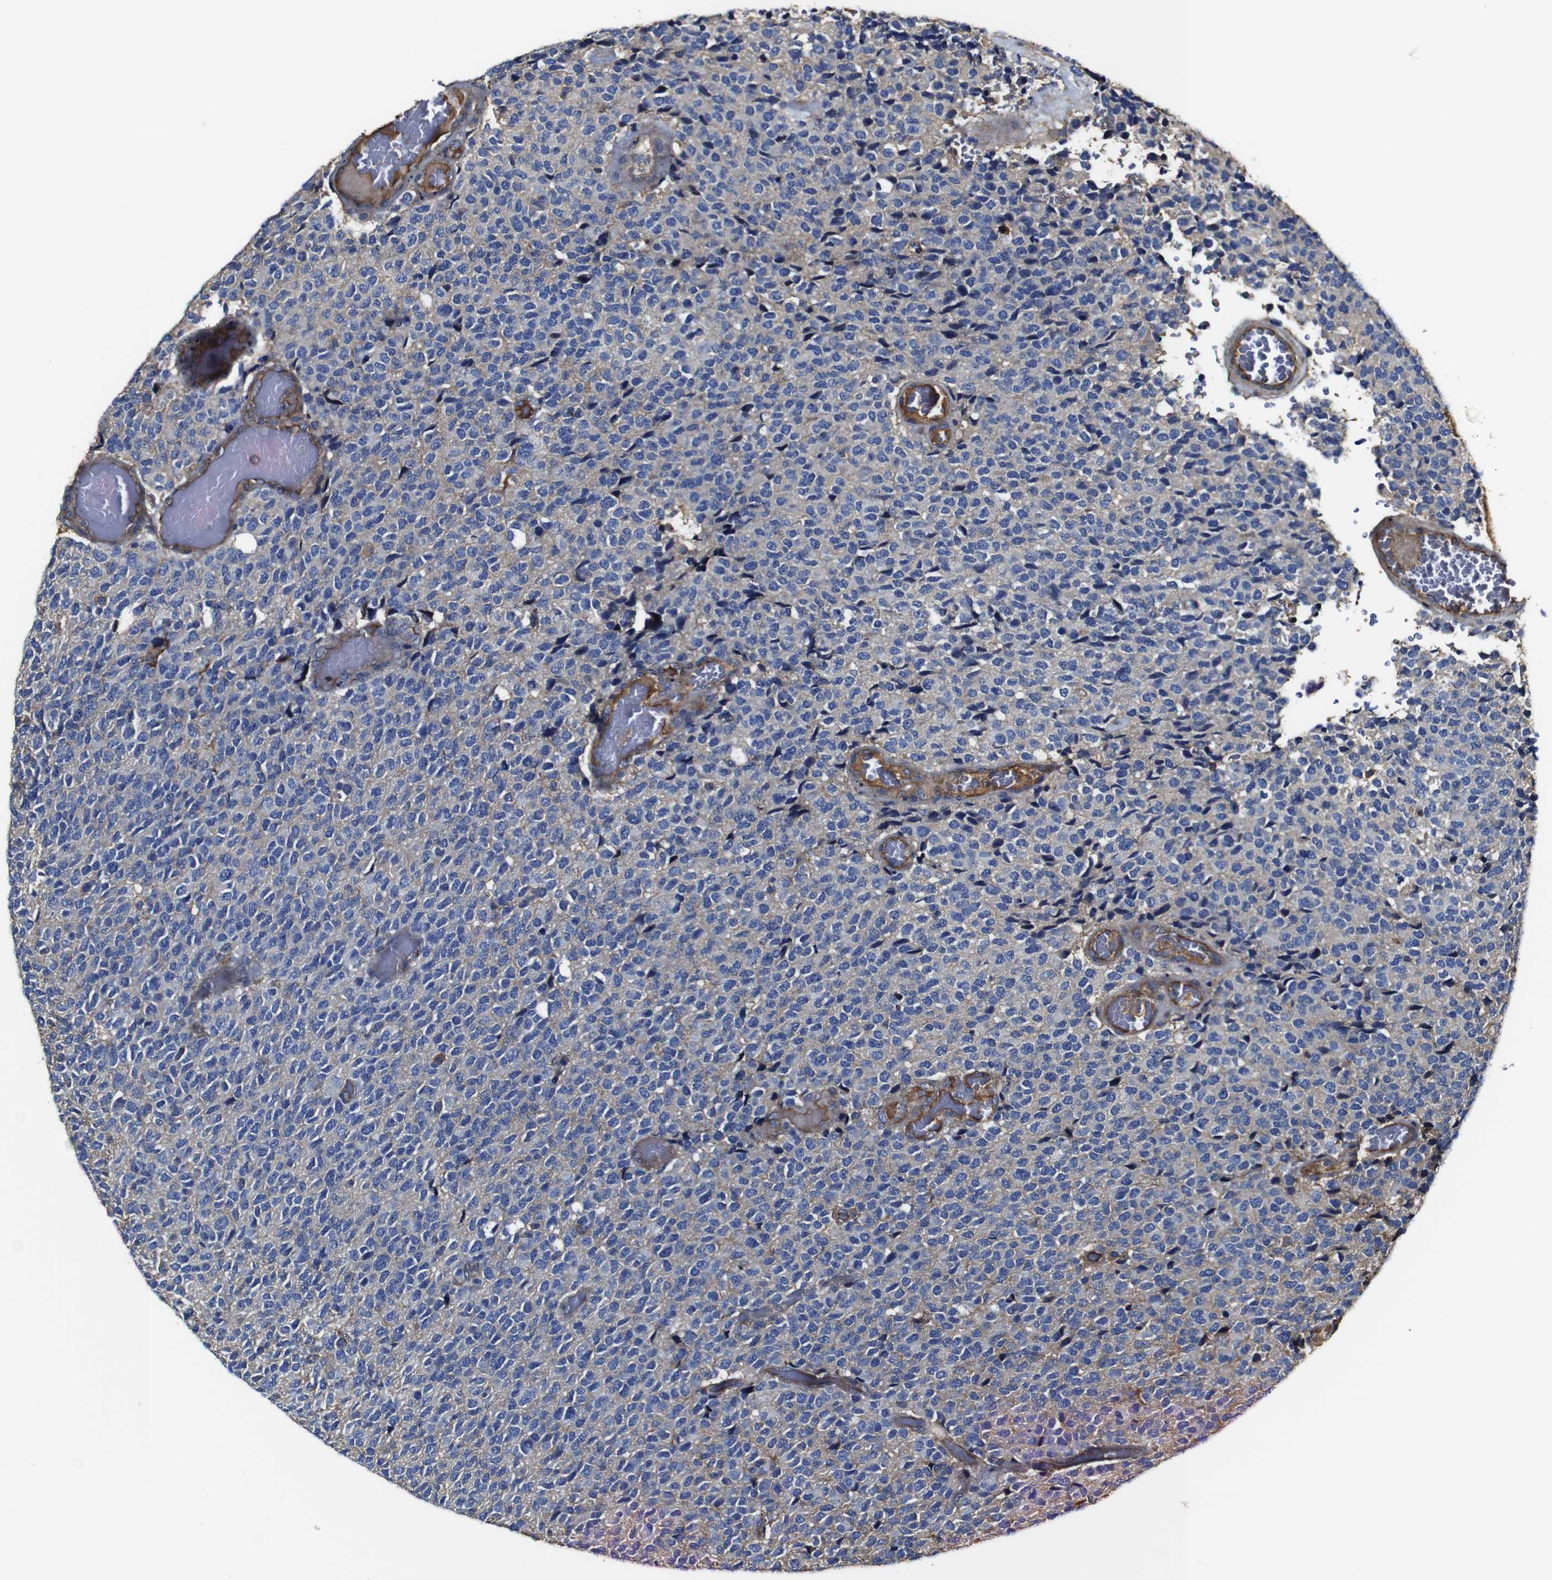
{"staining": {"intensity": "negative", "quantity": "none", "location": "none"}, "tissue": "glioma", "cell_type": "Tumor cells", "image_type": "cancer", "snomed": [{"axis": "morphology", "description": "Glioma, malignant, High grade"}, {"axis": "topography", "description": "pancreas cauda"}], "caption": "High power microscopy image of an immunohistochemistry photomicrograph of glioma, revealing no significant staining in tumor cells.", "gene": "MSN", "patient": {"sex": "male", "age": 60}}